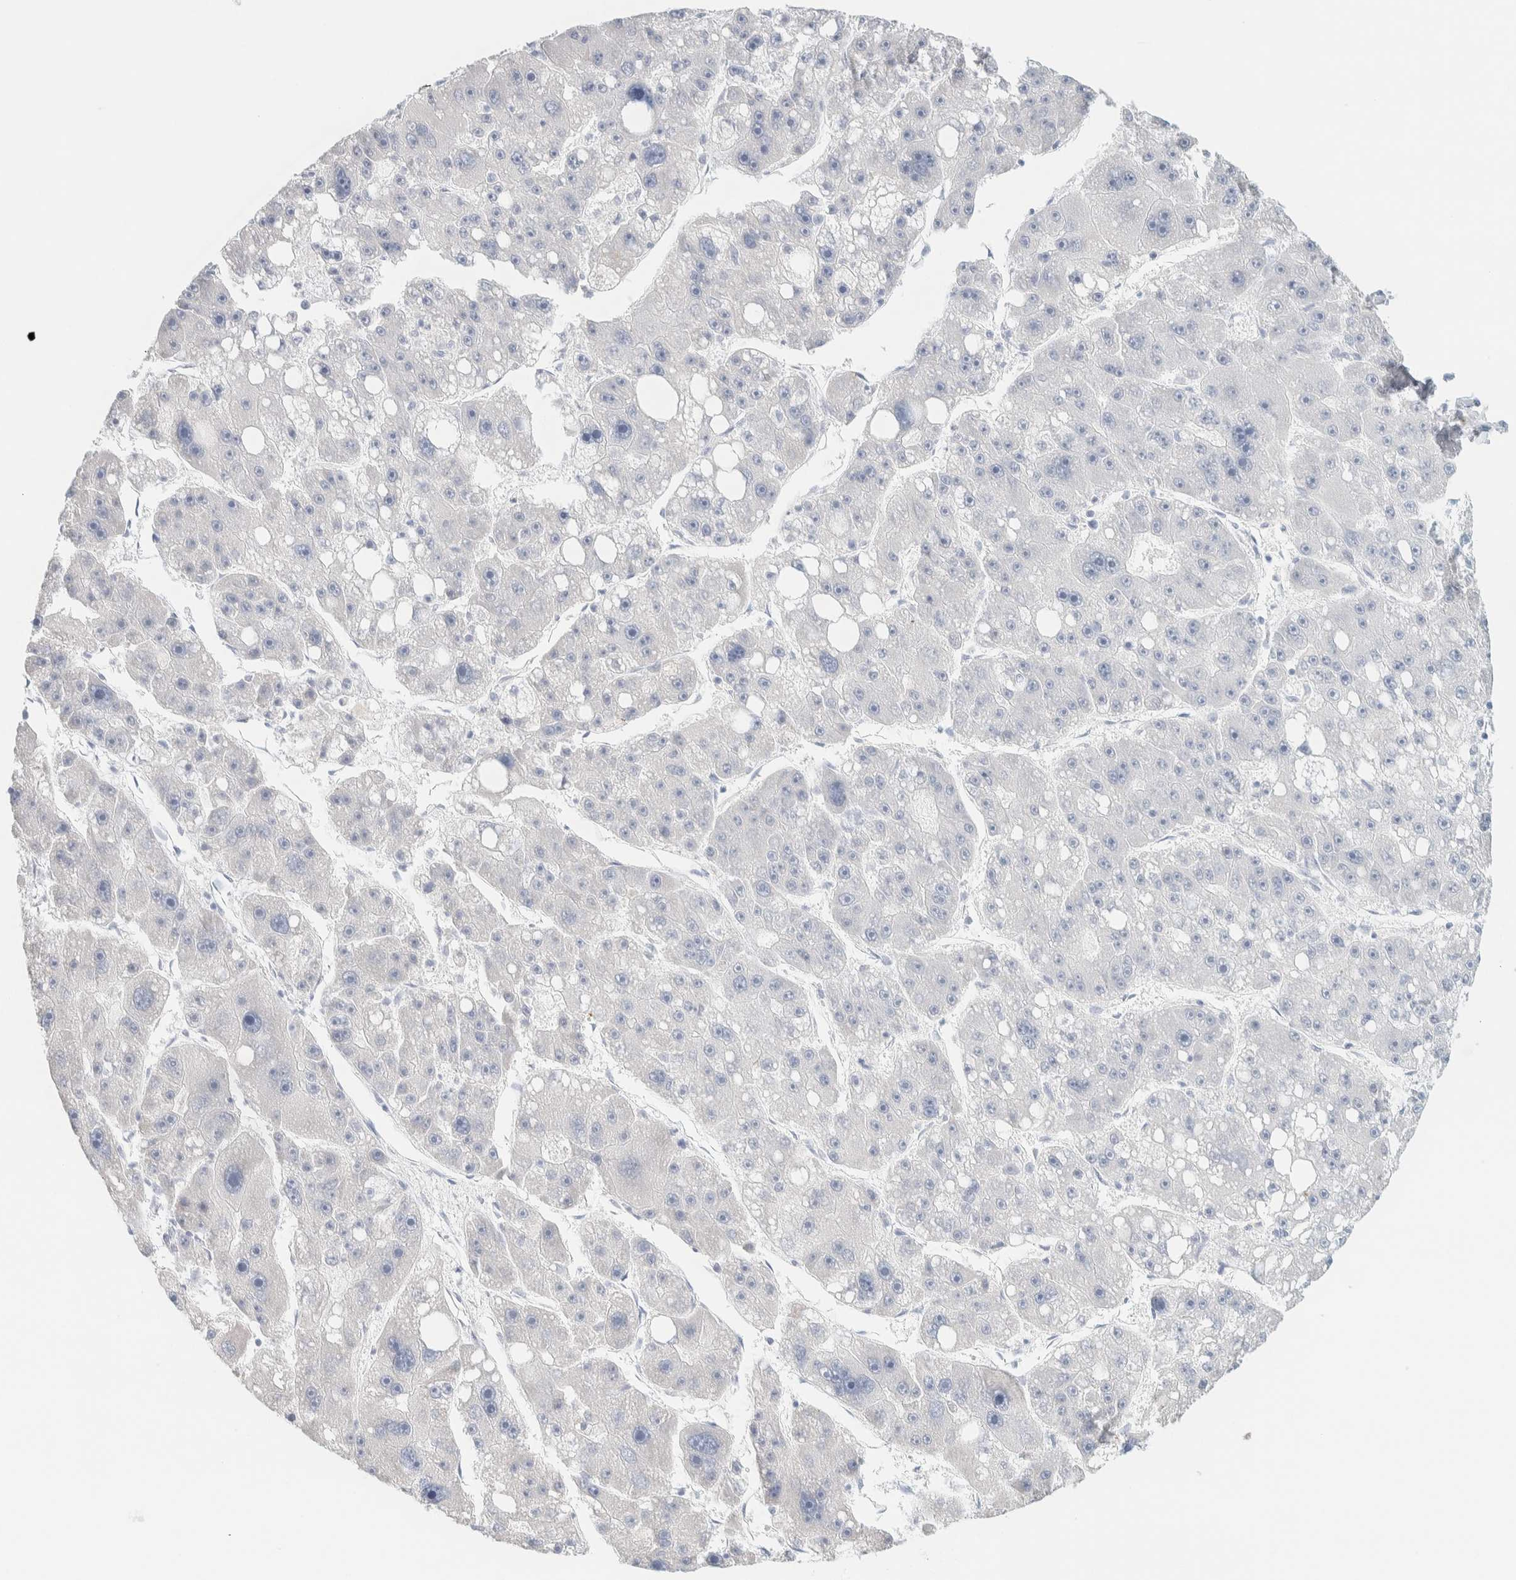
{"staining": {"intensity": "negative", "quantity": "none", "location": "none"}, "tissue": "liver cancer", "cell_type": "Tumor cells", "image_type": "cancer", "snomed": [{"axis": "morphology", "description": "Carcinoma, Hepatocellular, NOS"}, {"axis": "topography", "description": "Liver"}], "caption": "The photomicrograph shows no staining of tumor cells in hepatocellular carcinoma (liver).", "gene": "SPNS3", "patient": {"sex": "female", "age": 61}}